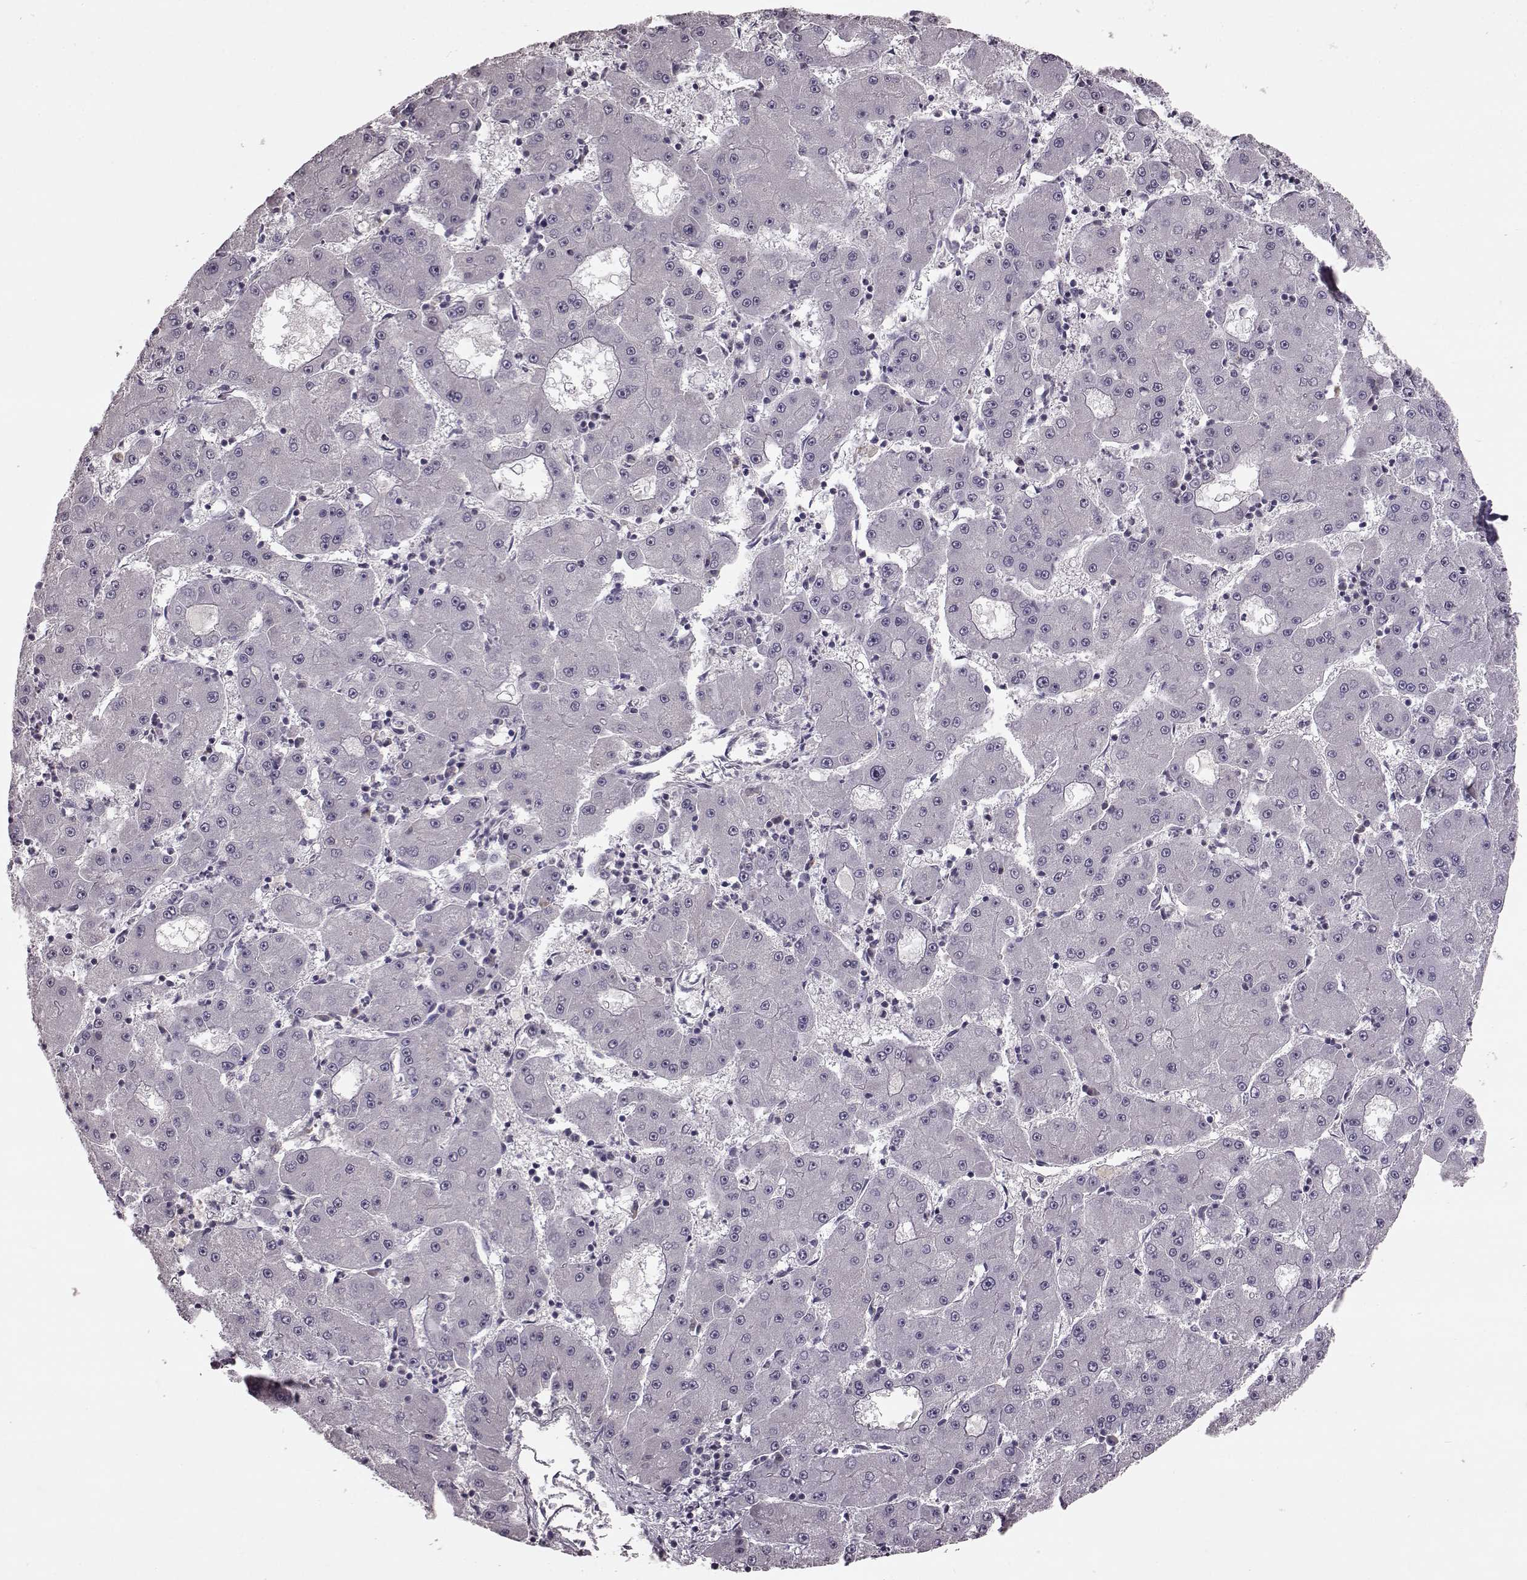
{"staining": {"intensity": "negative", "quantity": "none", "location": "none"}, "tissue": "liver cancer", "cell_type": "Tumor cells", "image_type": "cancer", "snomed": [{"axis": "morphology", "description": "Carcinoma, Hepatocellular, NOS"}, {"axis": "topography", "description": "Liver"}], "caption": "This histopathology image is of liver hepatocellular carcinoma stained with IHC to label a protein in brown with the nuclei are counter-stained blue. There is no expression in tumor cells.", "gene": "SLC52A3", "patient": {"sex": "male", "age": 73}}